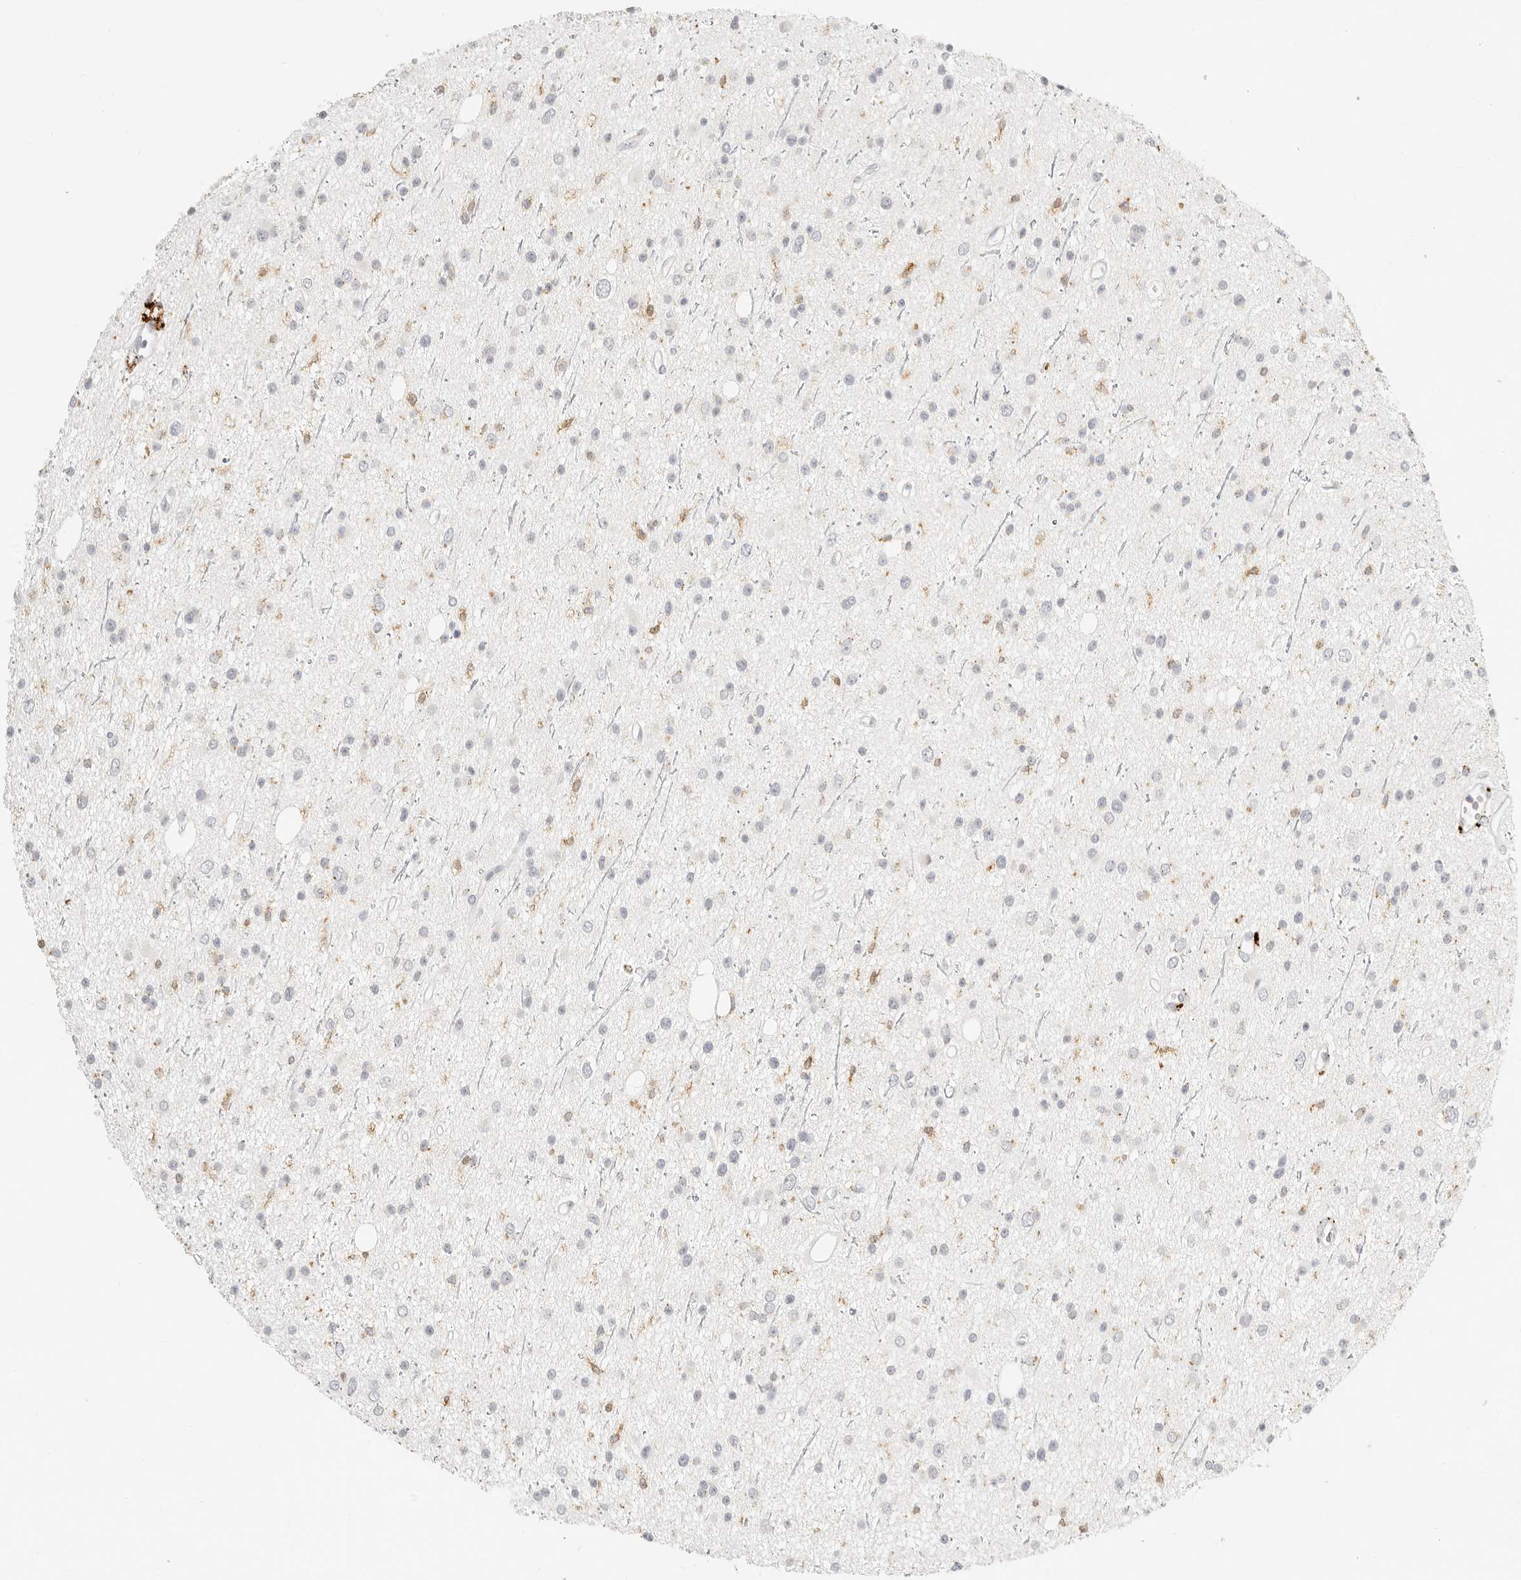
{"staining": {"intensity": "negative", "quantity": "none", "location": "none"}, "tissue": "glioma", "cell_type": "Tumor cells", "image_type": "cancer", "snomed": [{"axis": "morphology", "description": "Glioma, malignant, Low grade"}, {"axis": "topography", "description": "Cerebral cortex"}], "caption": "Micrograph shows no significant protein positivity in tumor cells of low-grade glioma (malignant). (Stains: DAB (3,3'-diaminobenzidine) IHC with hematoxylin counter stain, Microscopy: brightfield microscopy at high magnification).", "gene": "RNASET2", "patient": {"sex": "female", "age": 39}}